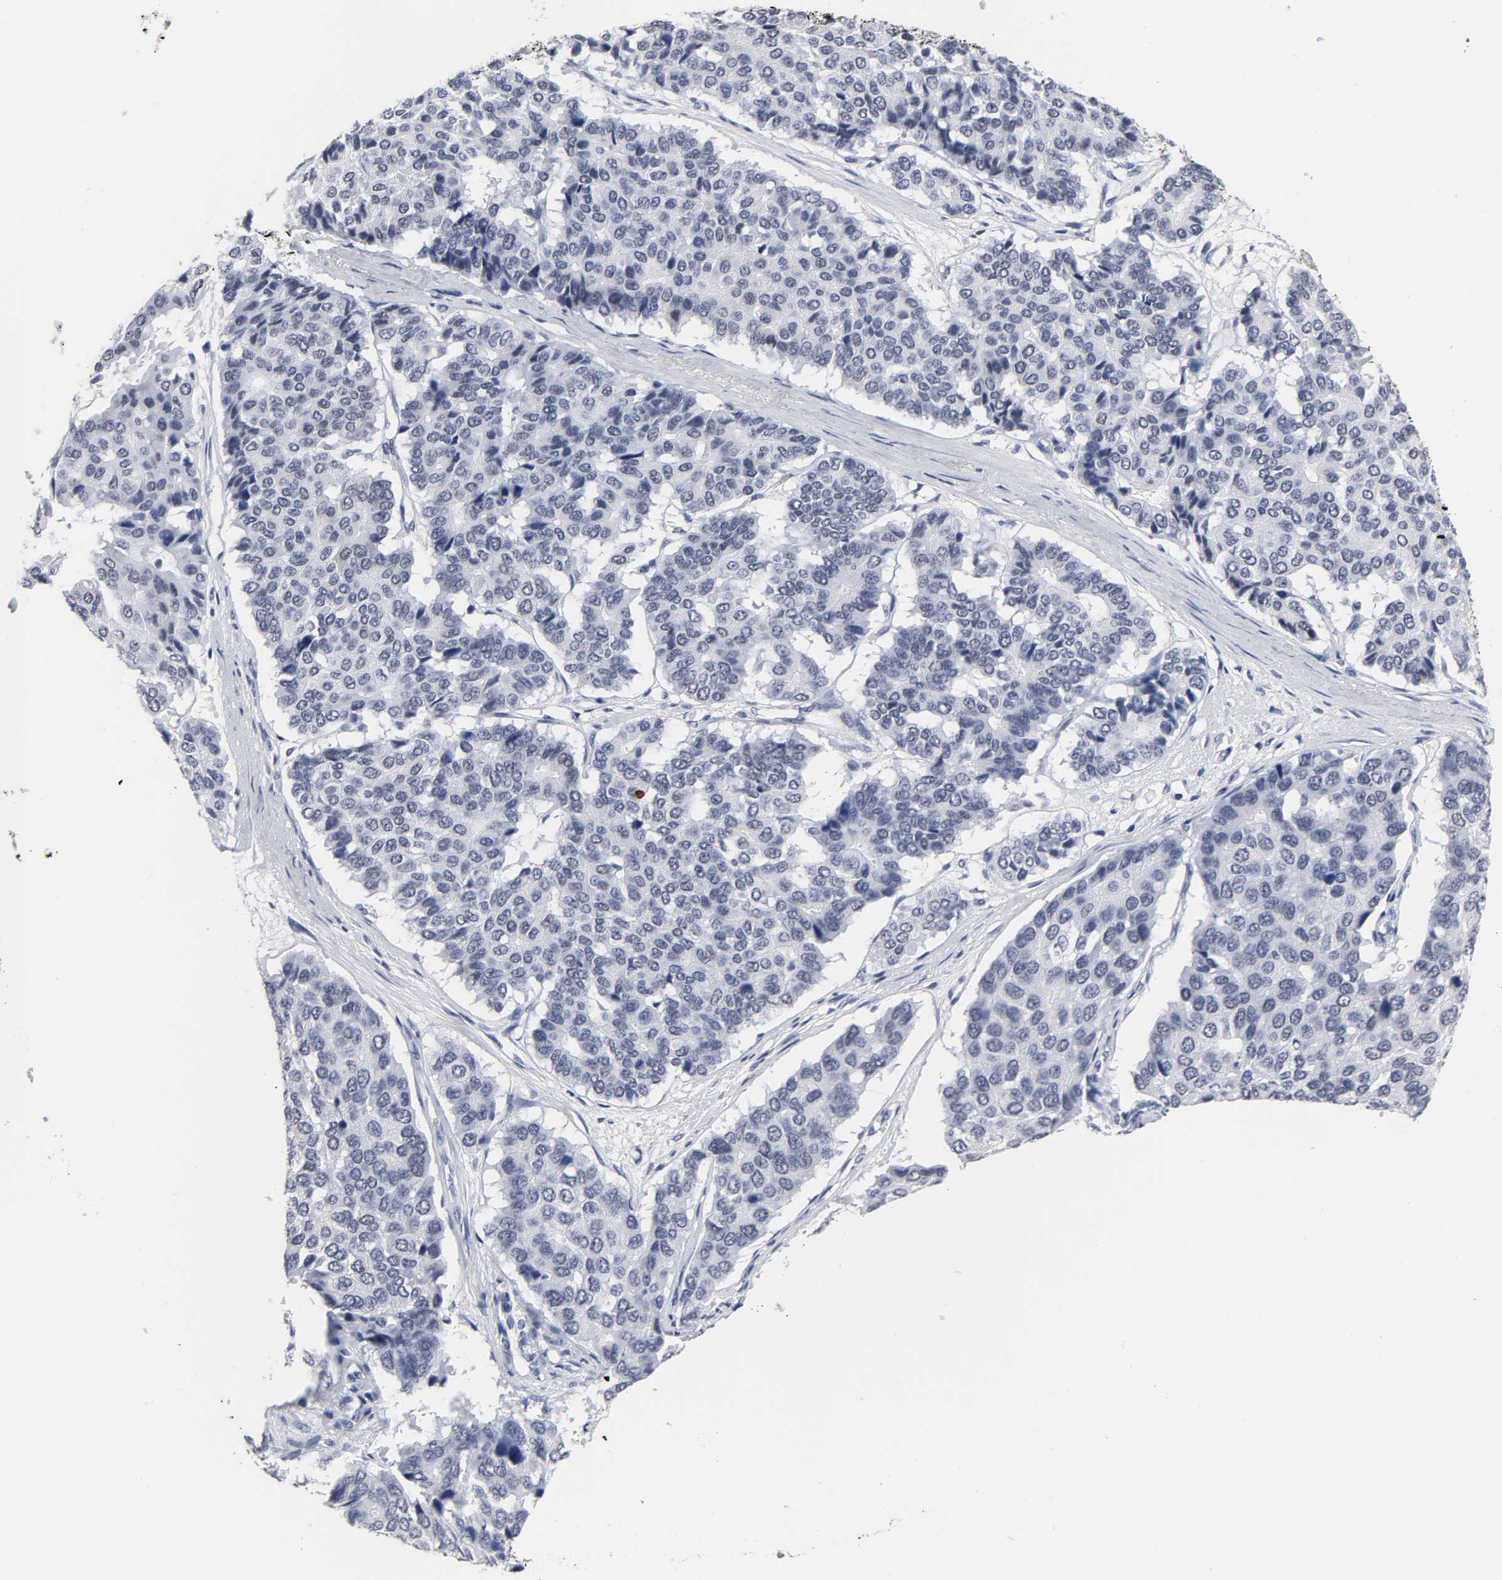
{"staining": {"intensity": "negative", "quantity": "none", "location": "none"}, "tissue": "pancreatic cancer", "cell_type": "Tumor cells", "image_type": "cancer", "snomed": [{"axis": "morphology", "description": "Adenocarcinoma, NOS"}, {"axis": "topography", "description": "Pancreas"}], "caption": "Pancreatic adenocarcinoma was stained to show a protein in brown. There is no significant positivity in tumor cells. (Stains: DAB (3,3'-diaminobenzidine) immunohistochemistry (IHC) with hematoxylin counter stain, Microscopy: brightfield microscopy at high magnification).", "gene": "GRHL2", "patient": {"sex": "male", "age": 50}}